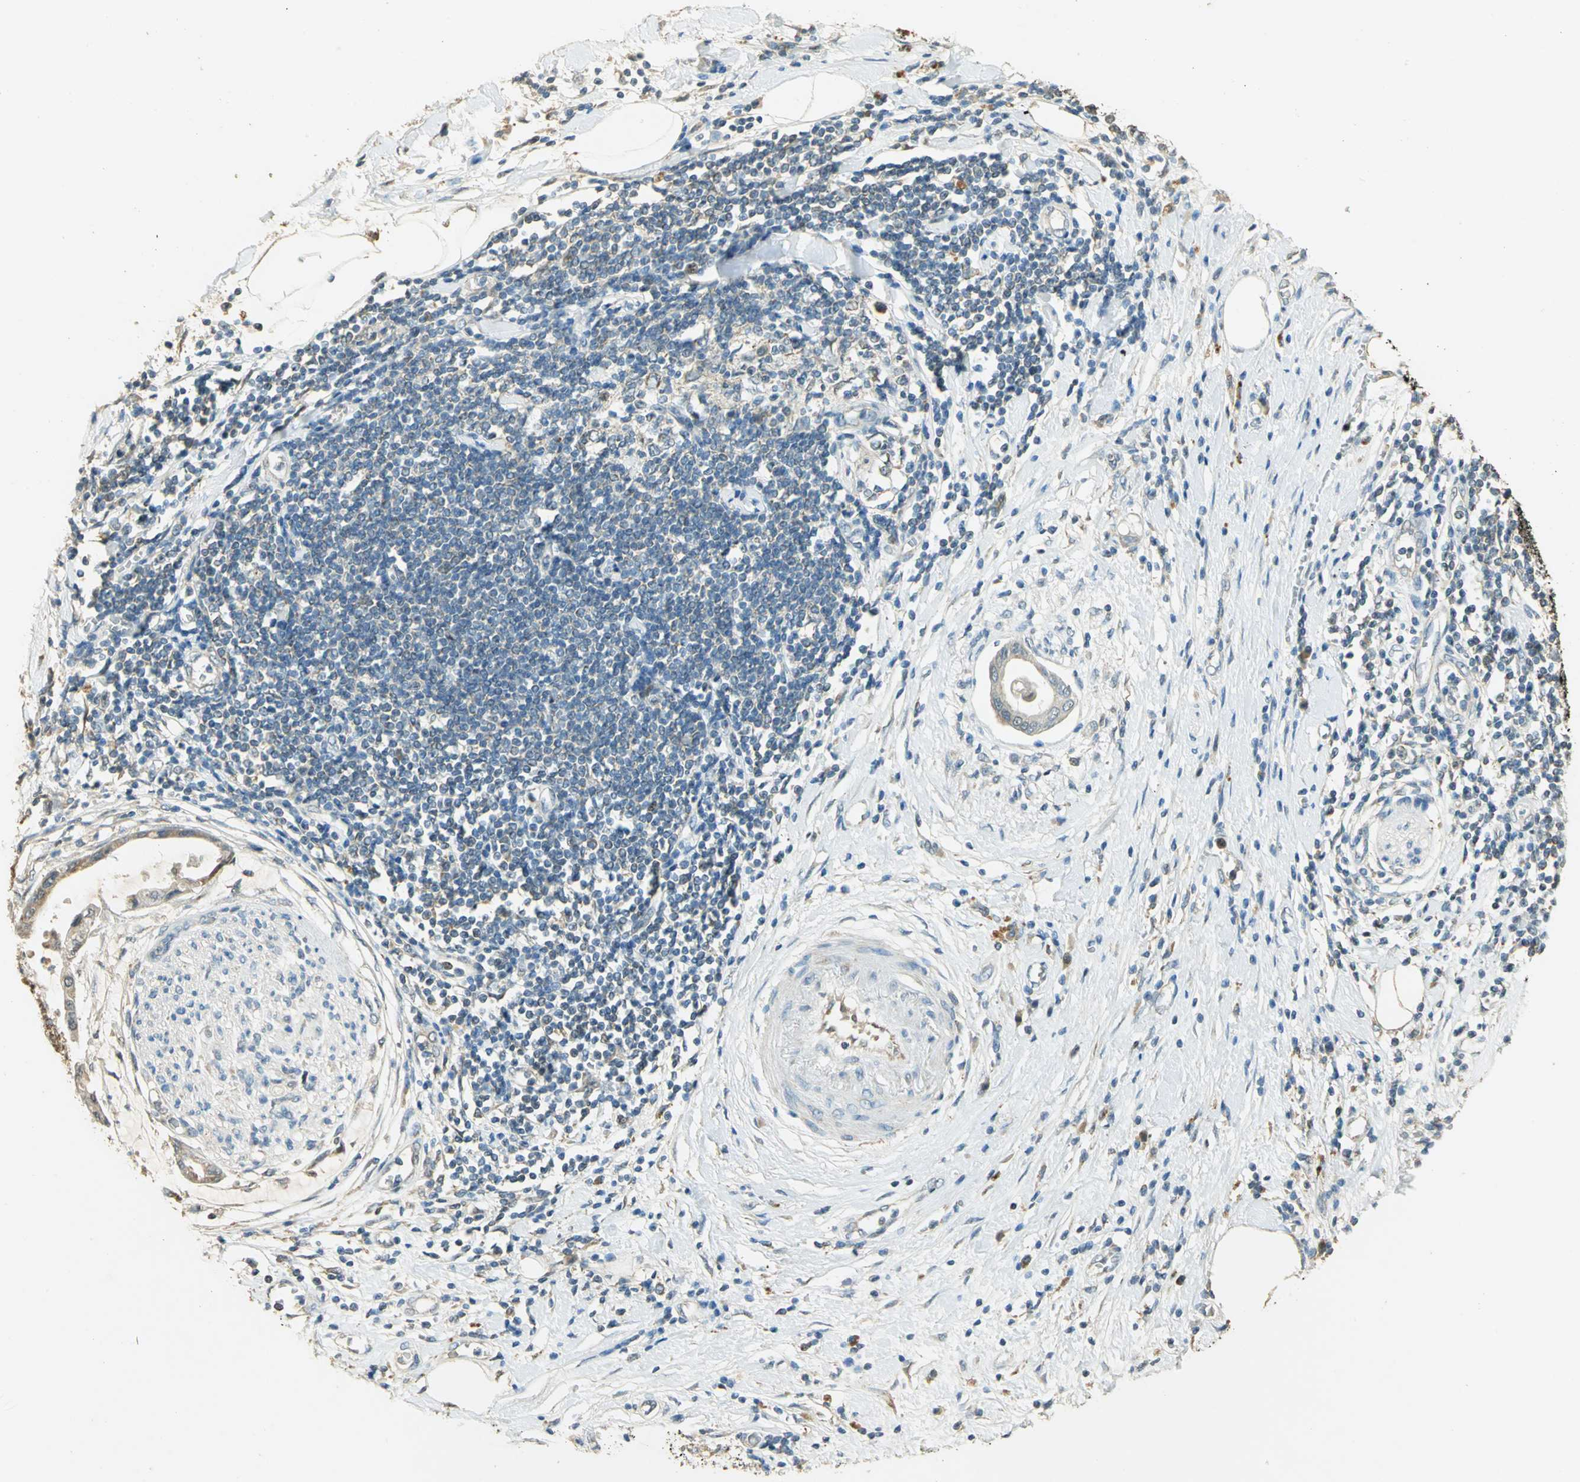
{"staining": {"intensity": "weak", "quantity": ">75%", "location": "cytoplasmic/membranous"}, "tissue": "pancreatic cancer", "cell_type": "Tumor cells", "image_type": "cancer", "snomed": [{"axis": "morphology", "description": "Adenocarcinoma, NOS"}, {"axis": "morphology", "description": "Adenocarcinoma, metastatic, NOS"}, {"axis": "topography", "description": "Lymph node"}, {"axis": "topography", "description": "Pancreas"}, {"axis": "topography", "description": "Duodenum"}], "caption": "Pancreatic cancer stained for a protein (brown) reveals weak cytoplasmic/membranous positive expression in about >75% of tumor cells.", "gene": "HDHD5", "patient": {"sex": "female", "age": 64}}